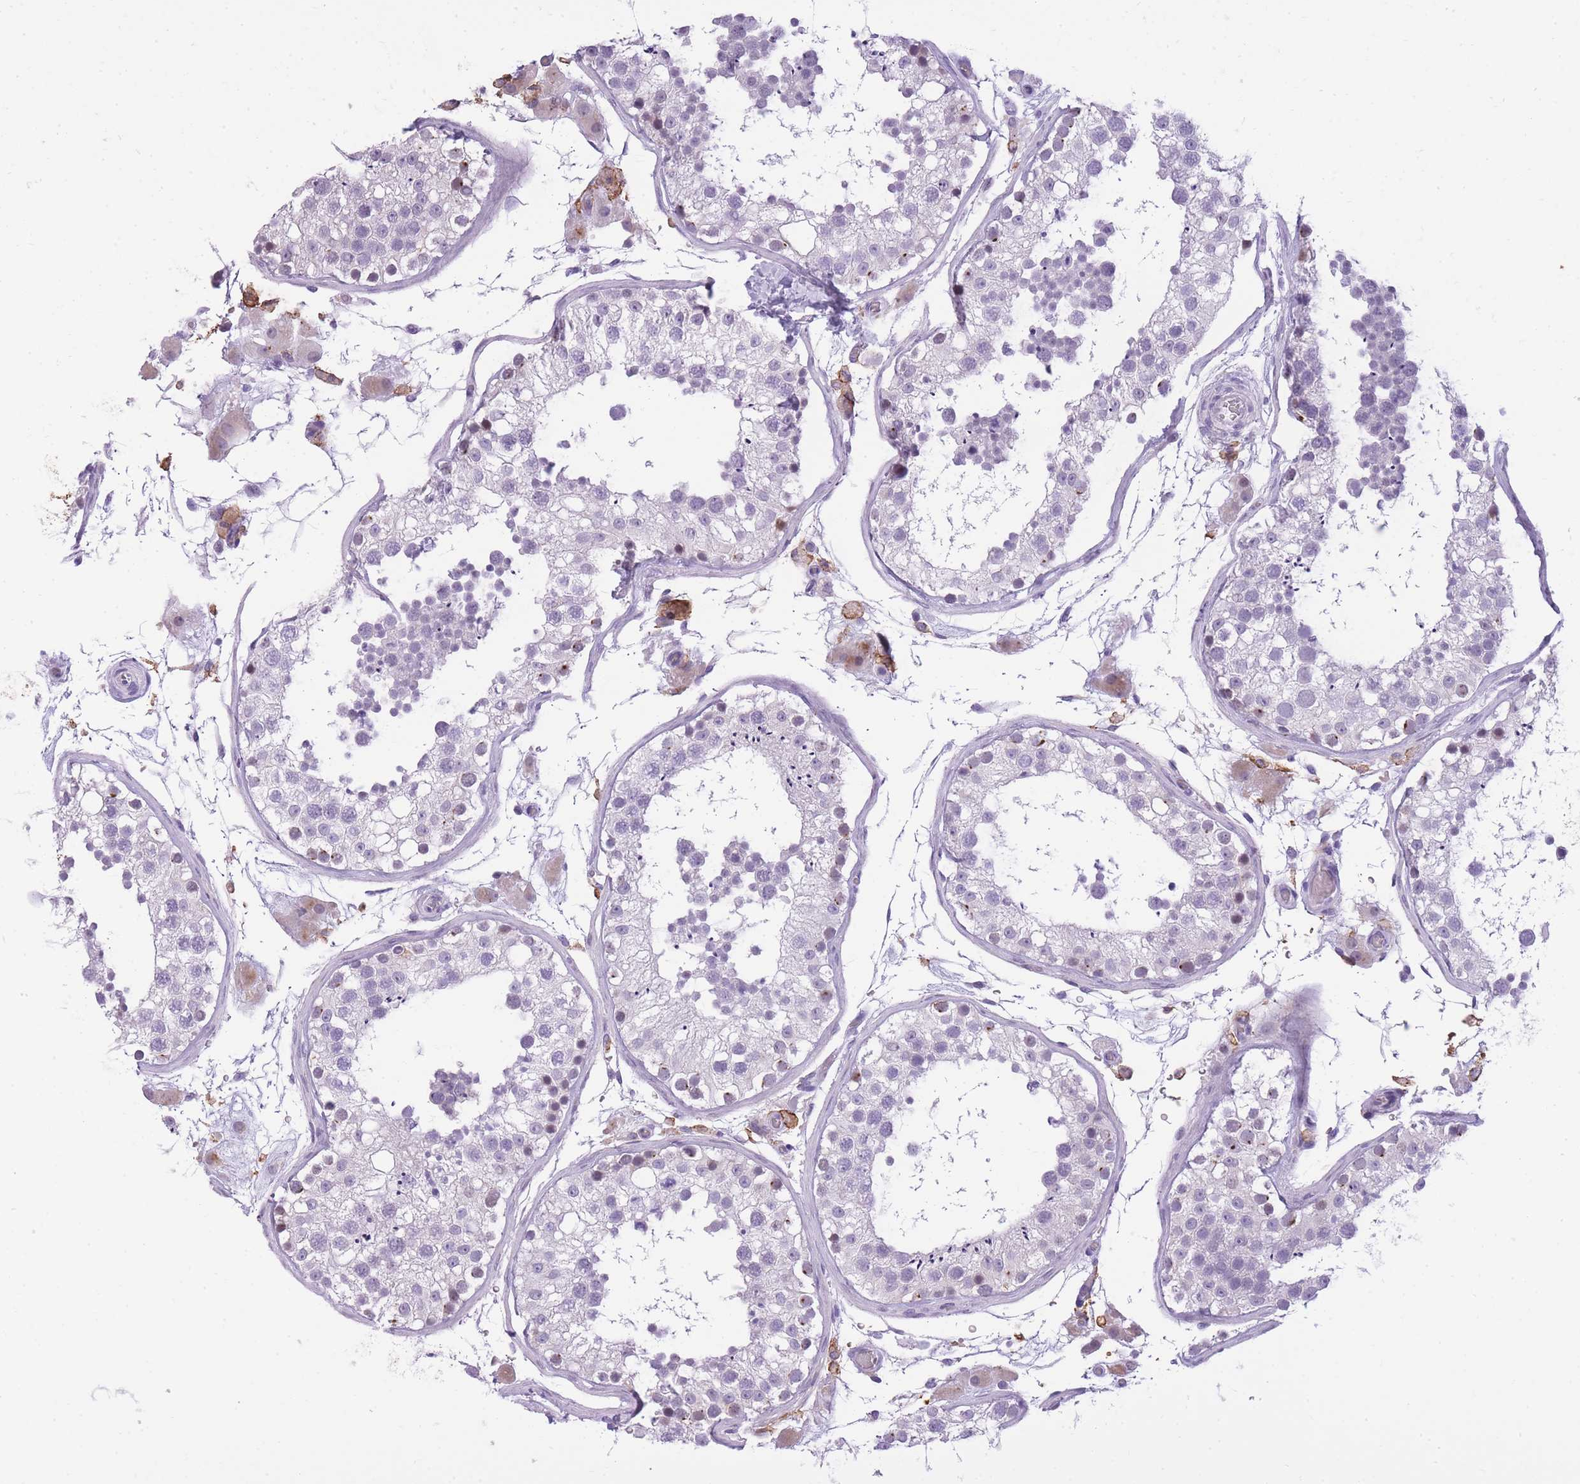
{"staining": {"intensity": "moderate", "quantity": "<25%", "location": "cytoplasmic/membranous"}, "tissue": "testis", "cell_type": "Cells in seminiferous ducts", "image_type": "normal", "snomed": [{"axis": "morphology", "description": "Normal tissue, NOS"}, {"axis": "topography", "description": "Testis"}], "caption": "Immunohistochemistry (IHC) histopathology image of unremarkable testis stained for a protein (brown), which demonstrates low levels of moderate cytoplasmic/membranous expression in about <25% of cells in seminiferous ducts.", "gene": "RADX", "patient": {"sex": "male", "age": 26}}